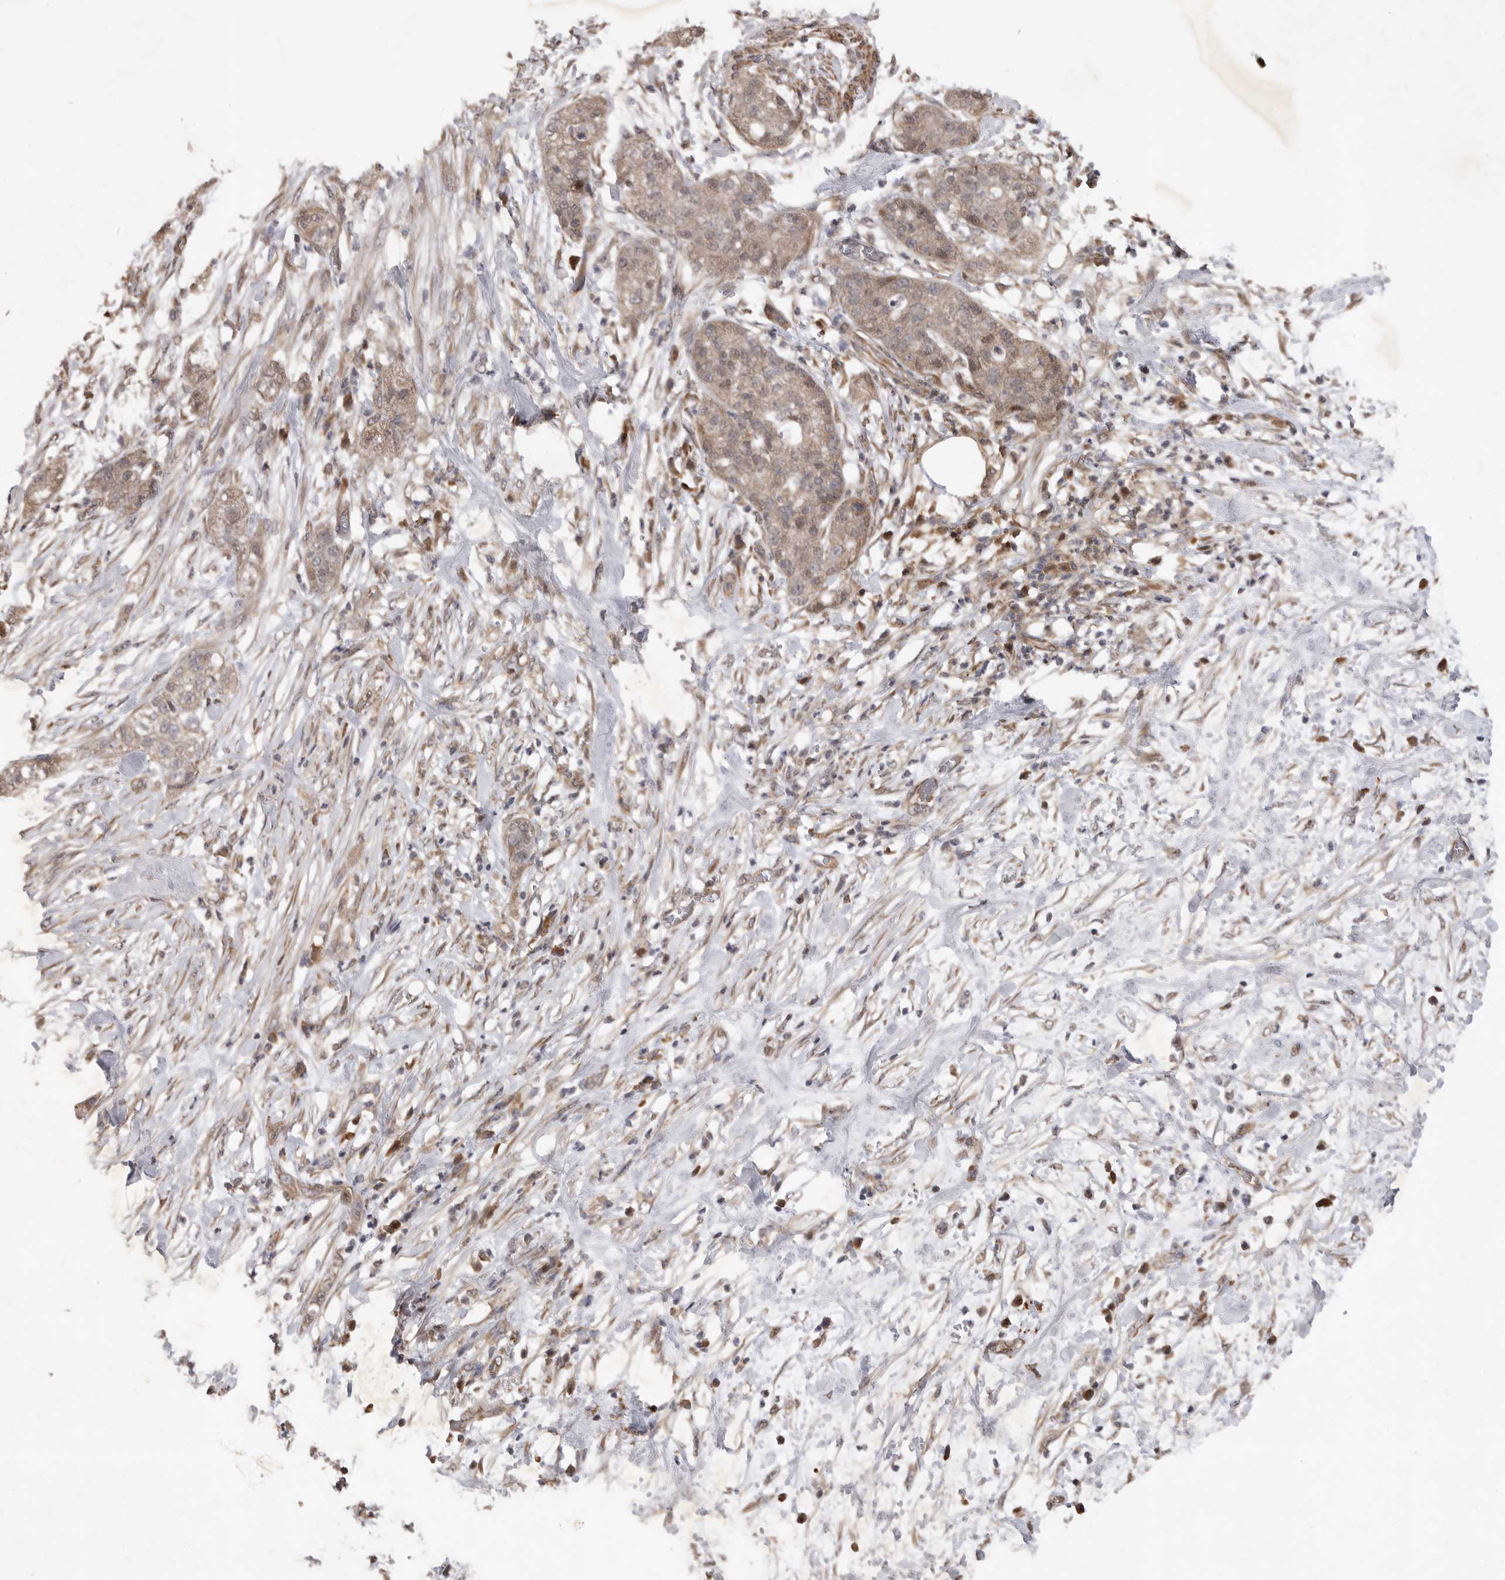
{"staining": {"intensity": "weak", "quantity": "25%-75%", "location": "cytoplasmic/membranous,nuclear"}, "tissue": "pancreatic cancer", "cell_type": "Tumor cells", "image_type": "cancer", "snomed": [{"axis": "morphology", "description": "Adenocarcinoma, NOS"}, {"axis": "topography", "description": "Pancreas"}], "caption": "The photomicrograph shows a brown stain indicating the presence of a protein in the cytoplasmic/membranous and nuclear of tumor cells in pancreatic cancer.", "gene": "EDEM3", "patient": {"sex": "female", "age": 78}}